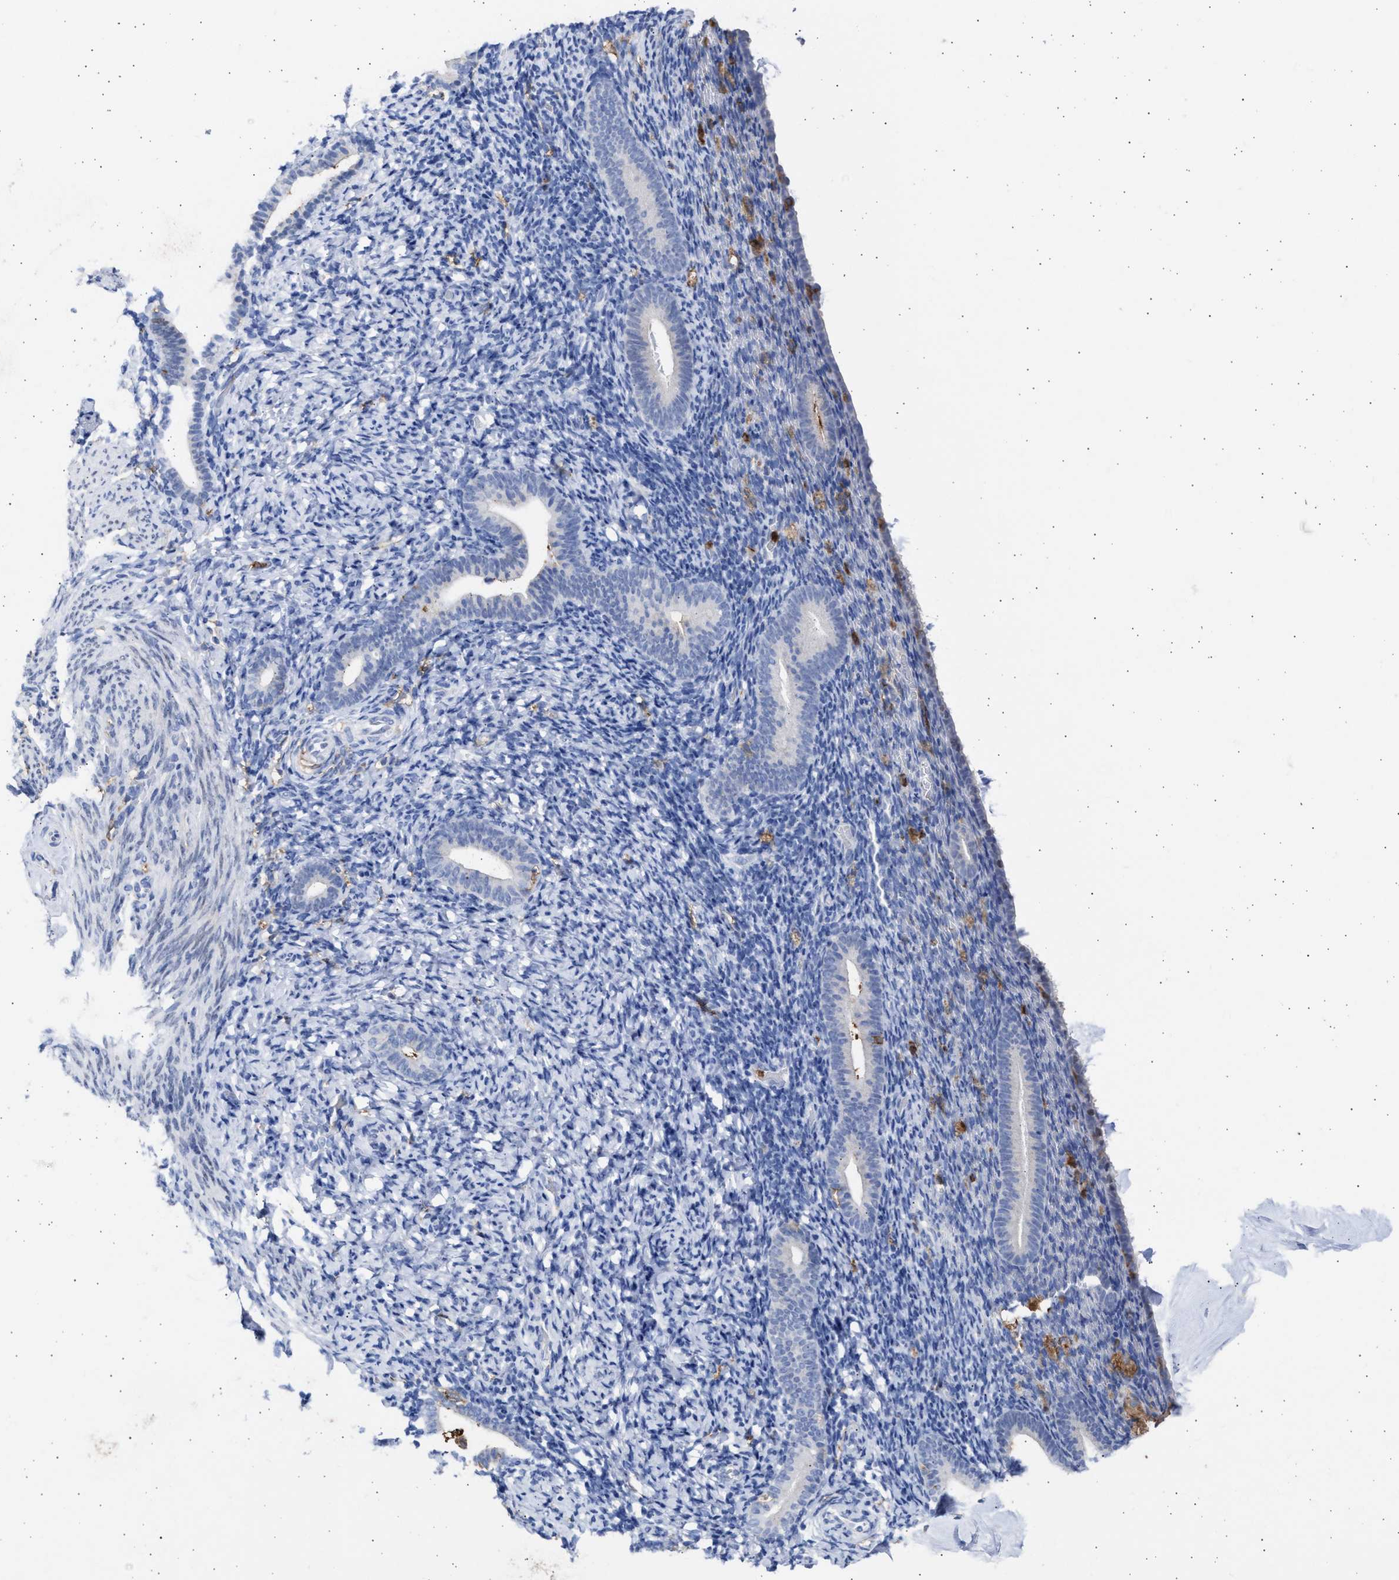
{"staining": {"intensity": "negative", "quantity": "none", "location": "none"}, "tissue": "endometrium", "cell_type": "Cells in endometrial stroma", "image_type": "normal", "snomed": [{"axis": "morphology", "description": "Normal tissue, NOS"}, {"axis": "topography", "description": "Endometrium"}], "caption": "Cells in endometrial stroma are negative for brown protein staining in unremarkable endometrium.", "gene": "FCER1A", "patient": {"sex": "female", "age": 51}}